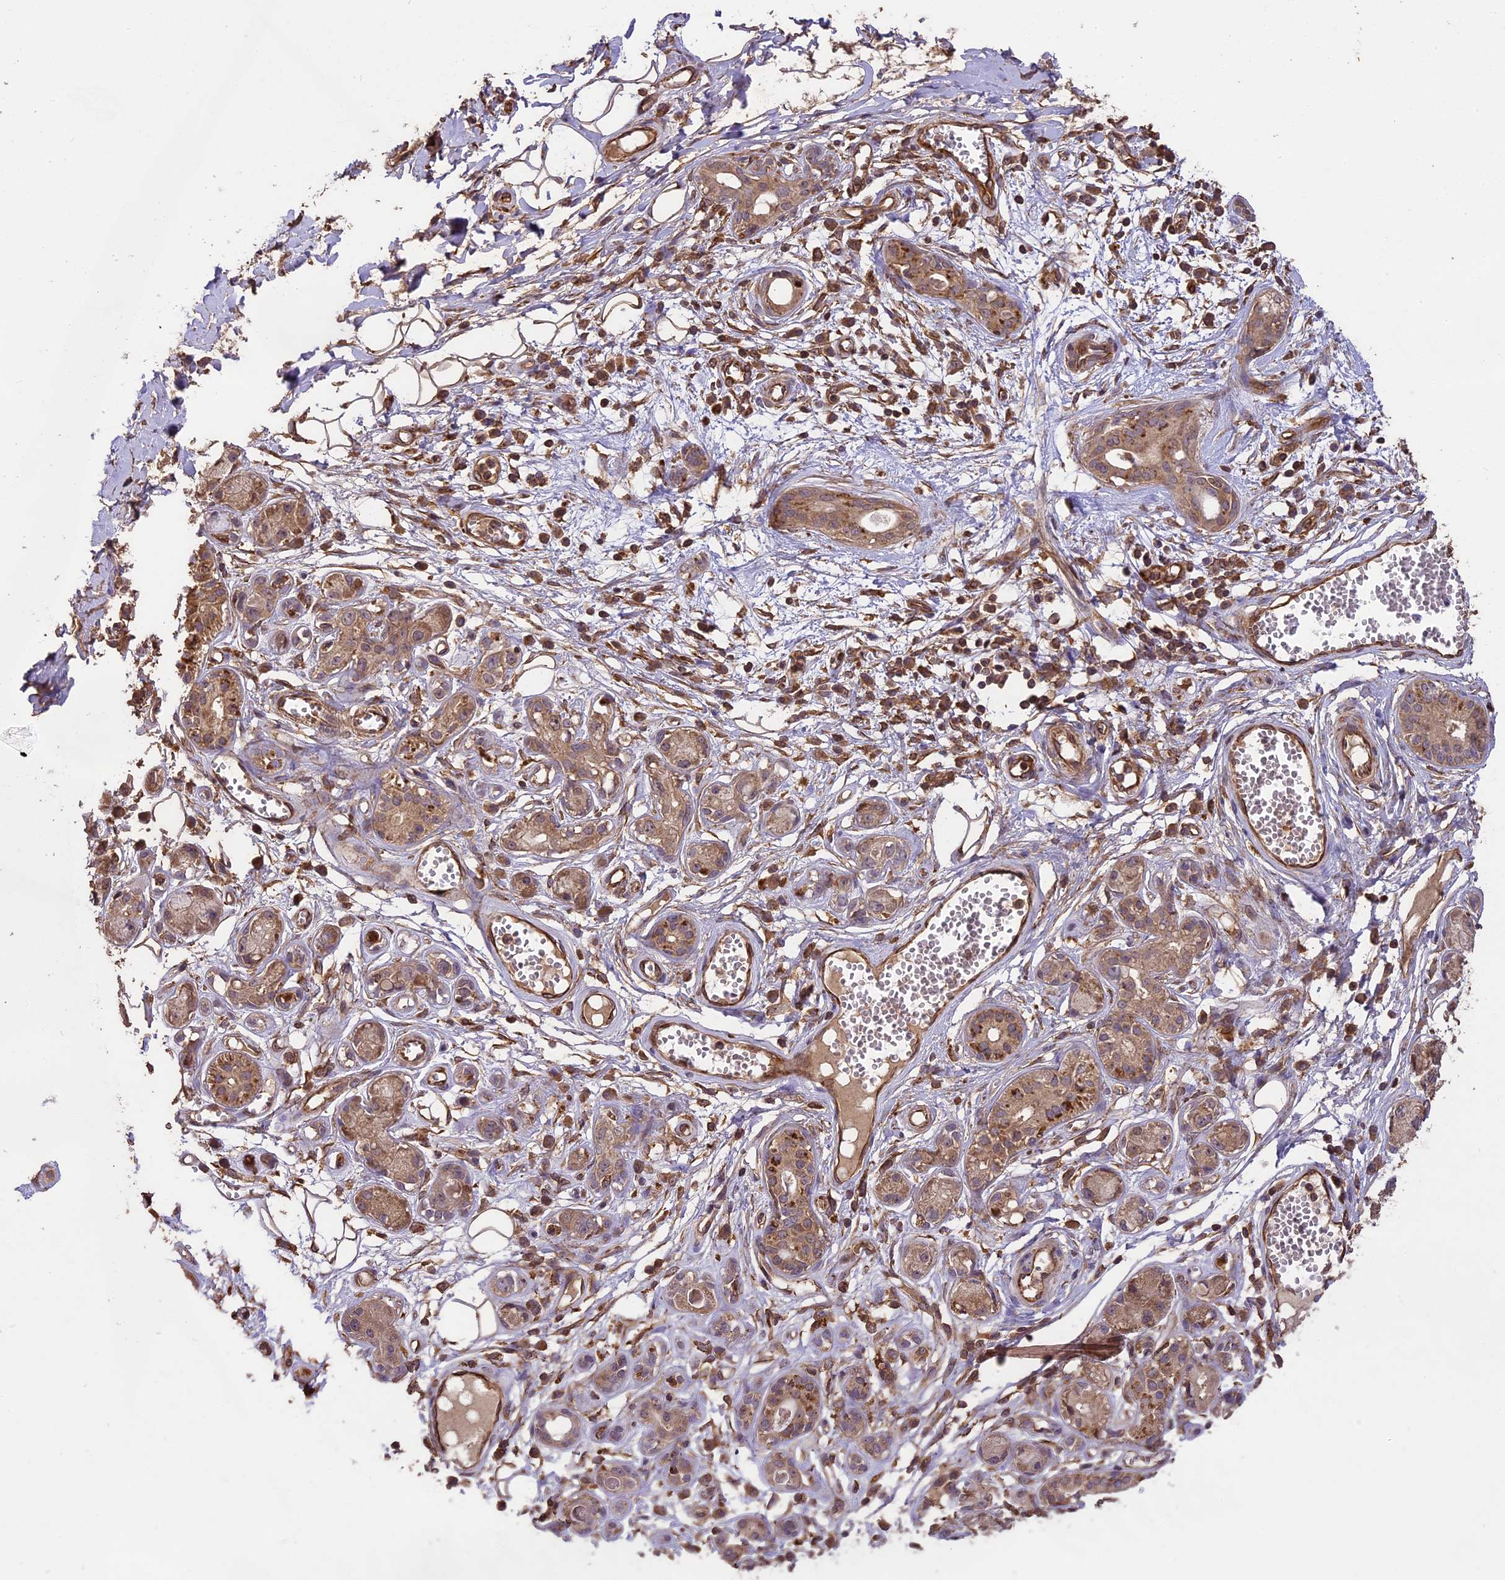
{"staining": {"intensity": "moderate", "quantity": ">75%", "location": "cytoplasmic/membranous"}, "tissue": "adipose tissue", "cell_type": "Adipocytes", "image_type": "normal", "snomed": [{"axis": "morphology", "description": "Normal tissue, NOS"}, {"axis": "morphology", "description": "Inflammation, NOS"}, {"axis": "topography", "description": "Salivary gland"}, {"axis": "topography", "description": "Peripheral nerve tissue"}], "caption": "IHC histopathology image of normal adipose tissue: human adipose tissue stained using immunohistochemistry demonstrates medium levels of moderate protein expression localized specifically in the cytoplasmic/membranous of adipocytes, appearing as a cytoplasmic/membranous brown color.", "gene": "TTLL10", "patient": {"sex": "female", "age": 75}}